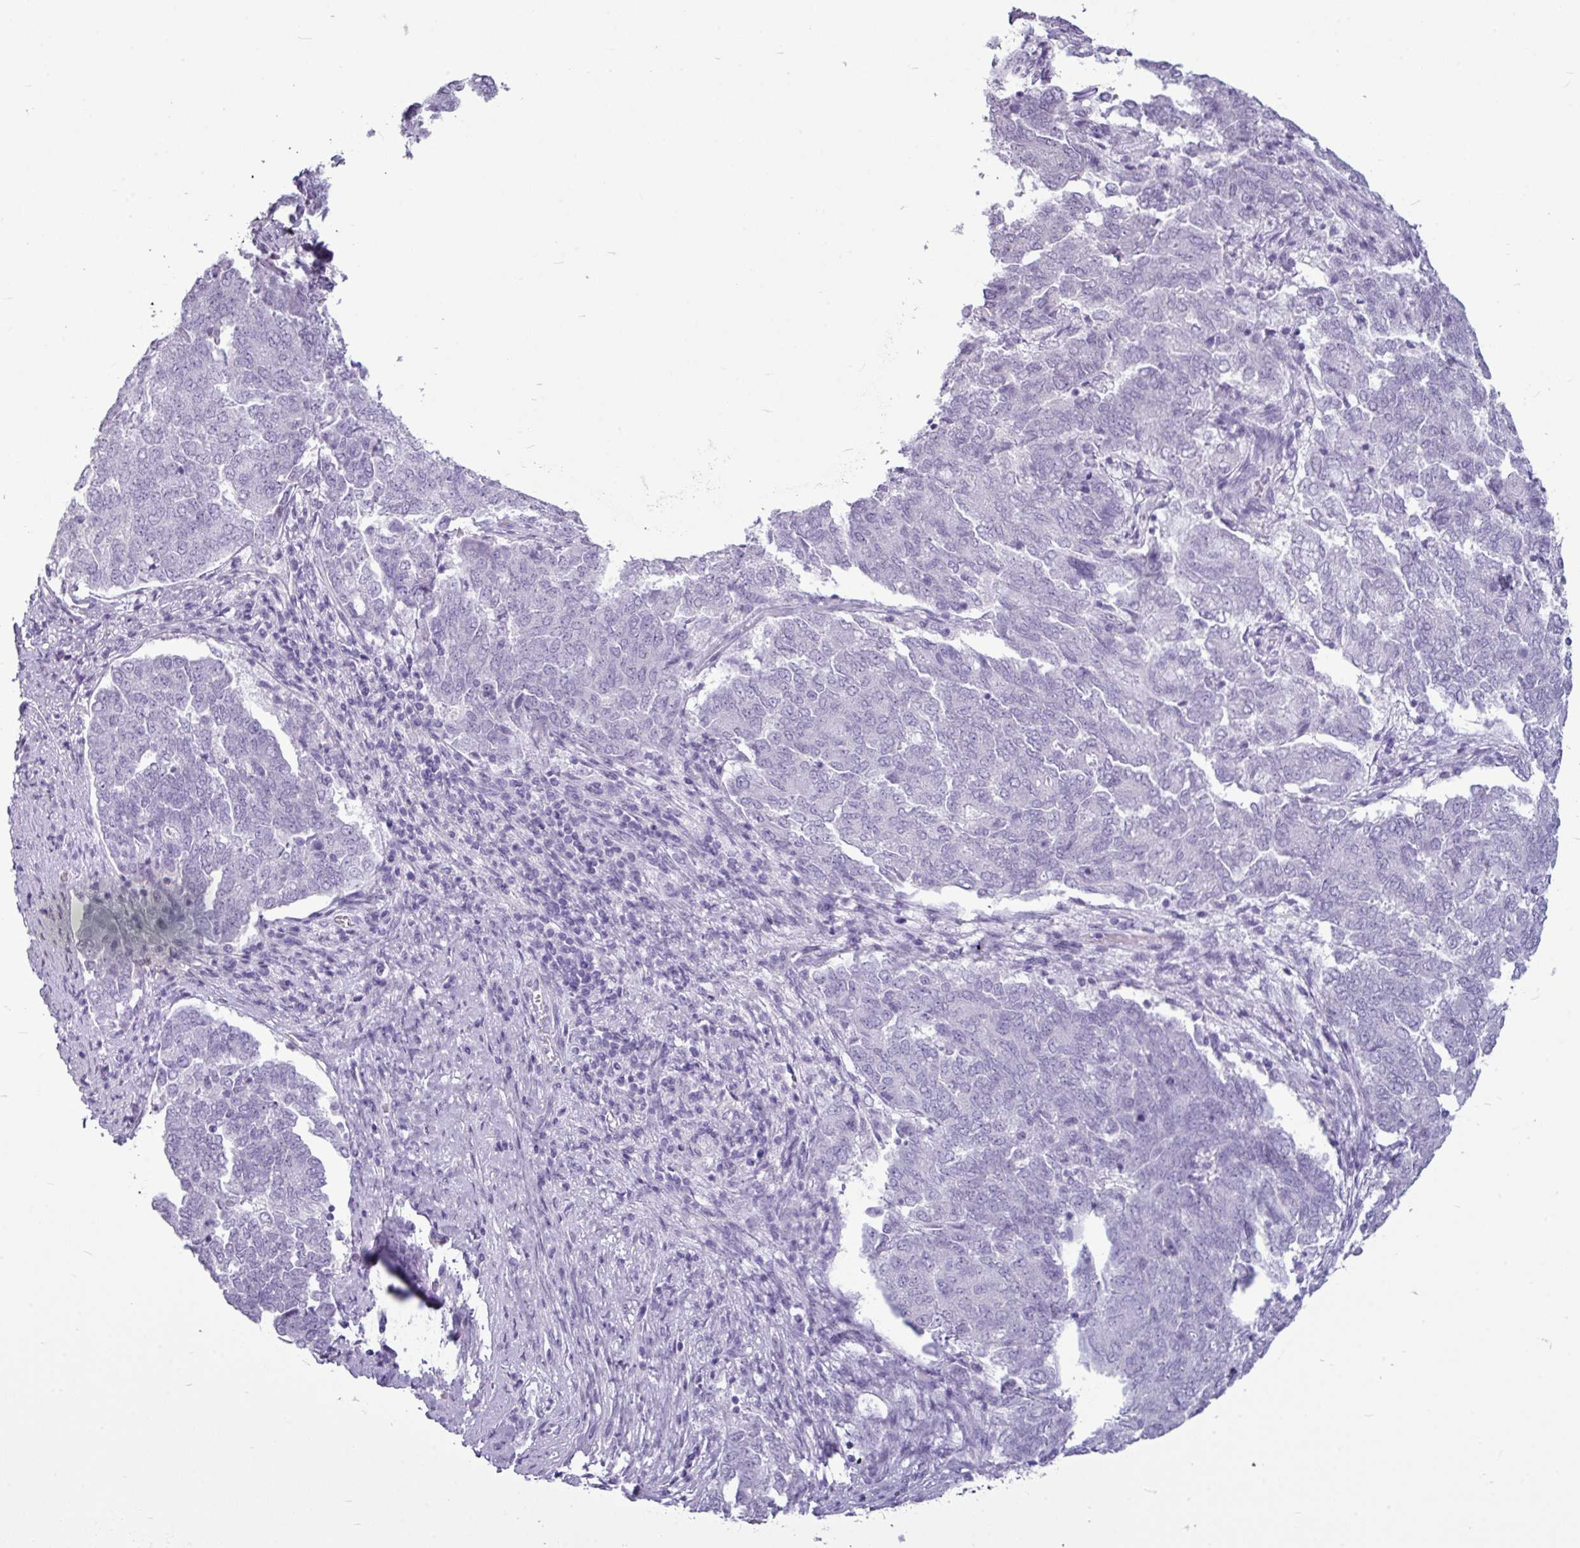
{"staining": {"intensity": "negative", "quantity": "none", "location": "none"}, "tissue": "endometrial cancer", "cell_type": "Tumor cells", "image_type": "cancer", "snomed": [{"axis": "morphology", "description": "Adenocarcinoma, NOS"}, {"axis": "topography", "description": "Endometrium"}], "caption": "Endometrial cancer (adenocarcinoma) was stained to show a protein in brown. There is no significant positivity in tumor cells.", "gene": "AMY2A", "patient": {"sex": "female", "age": 80}}